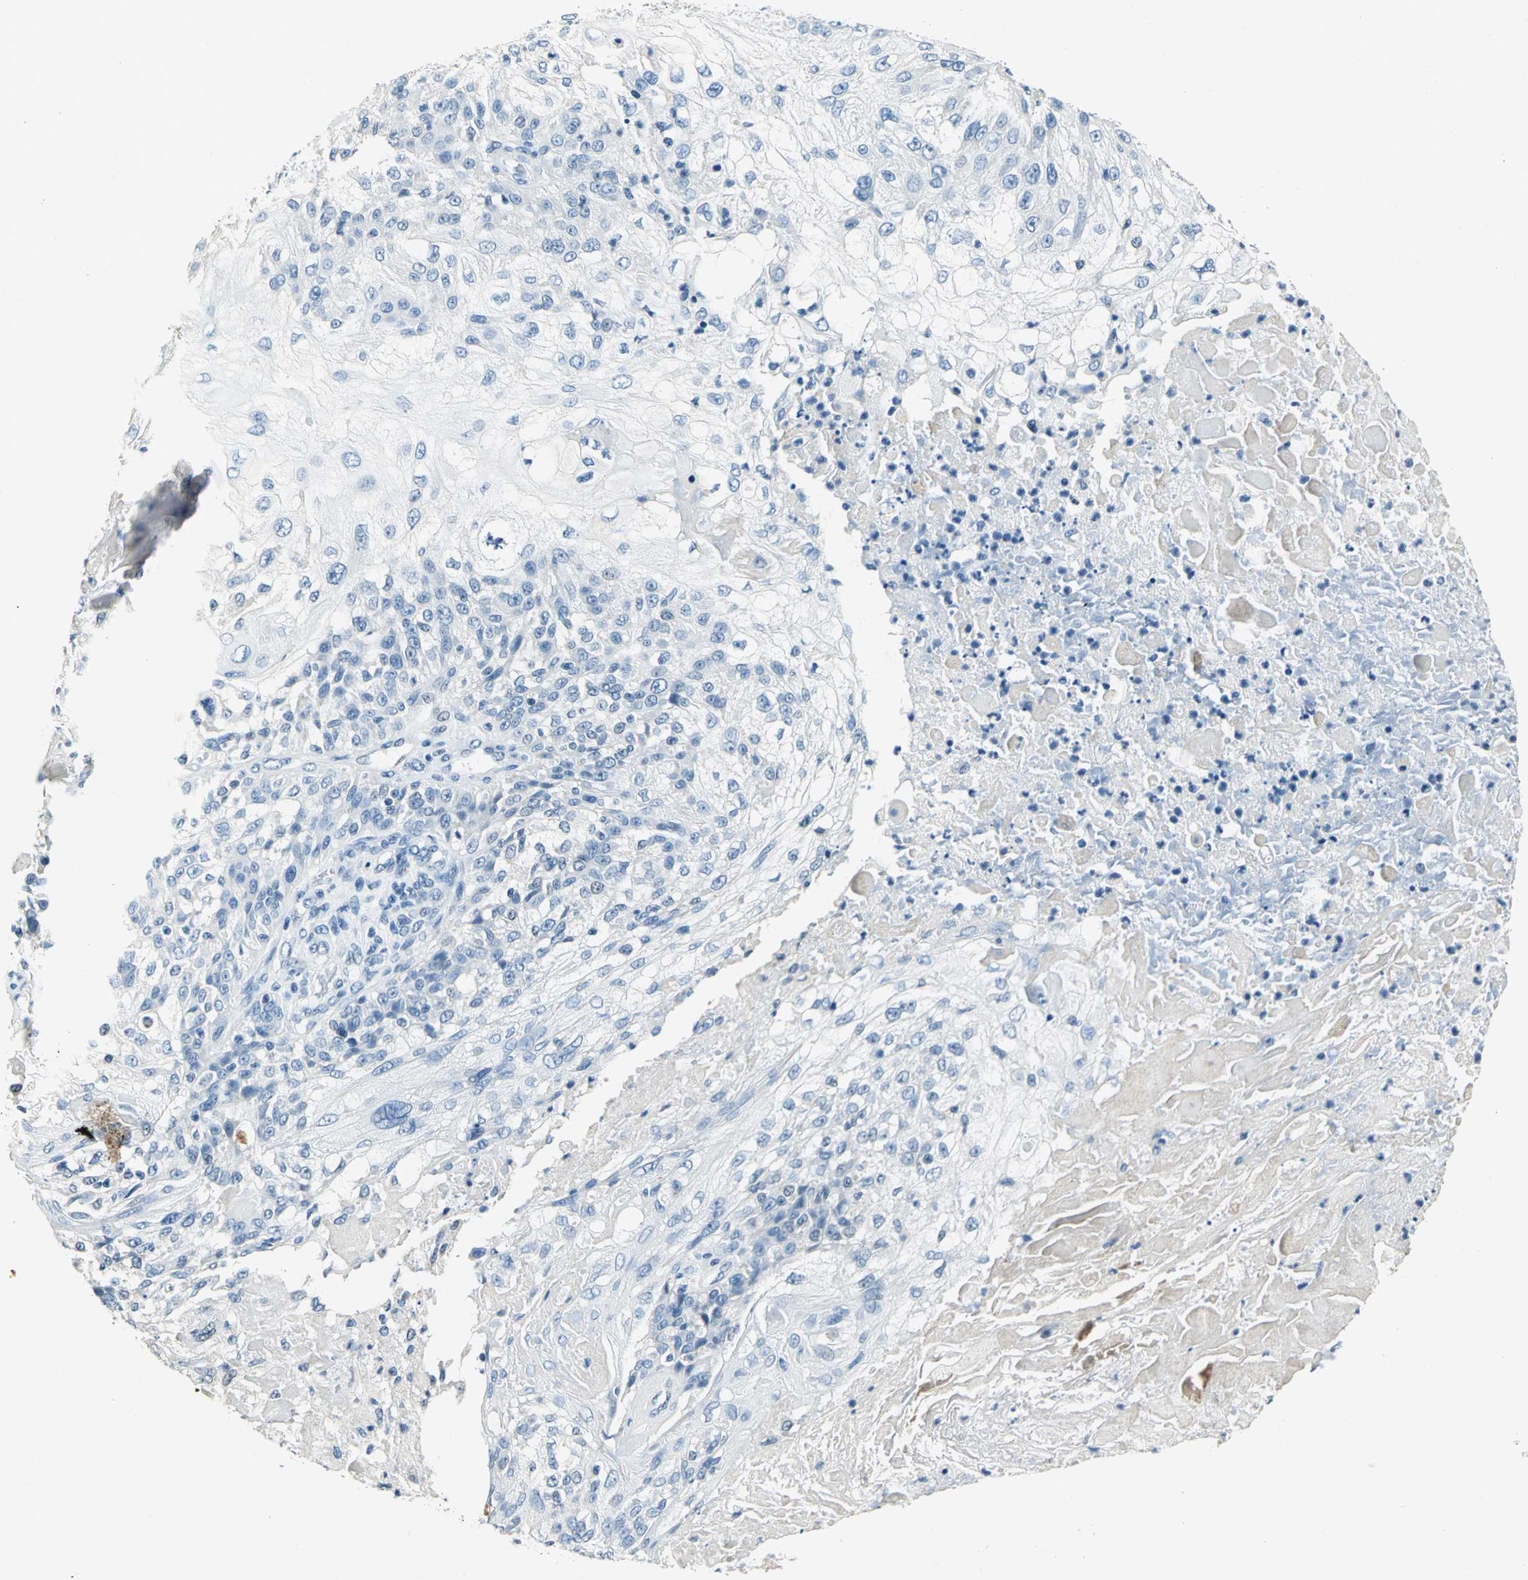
{"staining": {"intensity": "negative", "quantity": "none", "location": "none"}, "tissue": "skin cancer", "cell_type": "Tumor cells", "image_type": "cancer", "snomed": [{"axis": "morphology", "description": "Normal tissue, NOS"}, {"axis": "morphology", "description": "Squamous cell carcinoma, NOS"}, {"axis": "topography", "description": "Skin"}], "caption": "Immunohistochemistry of human squamous cell carcinoma (skin) reveals no expression in tumor cells.", "gene": "RAD17", "patient": {"sex": "female", "age": 83}}